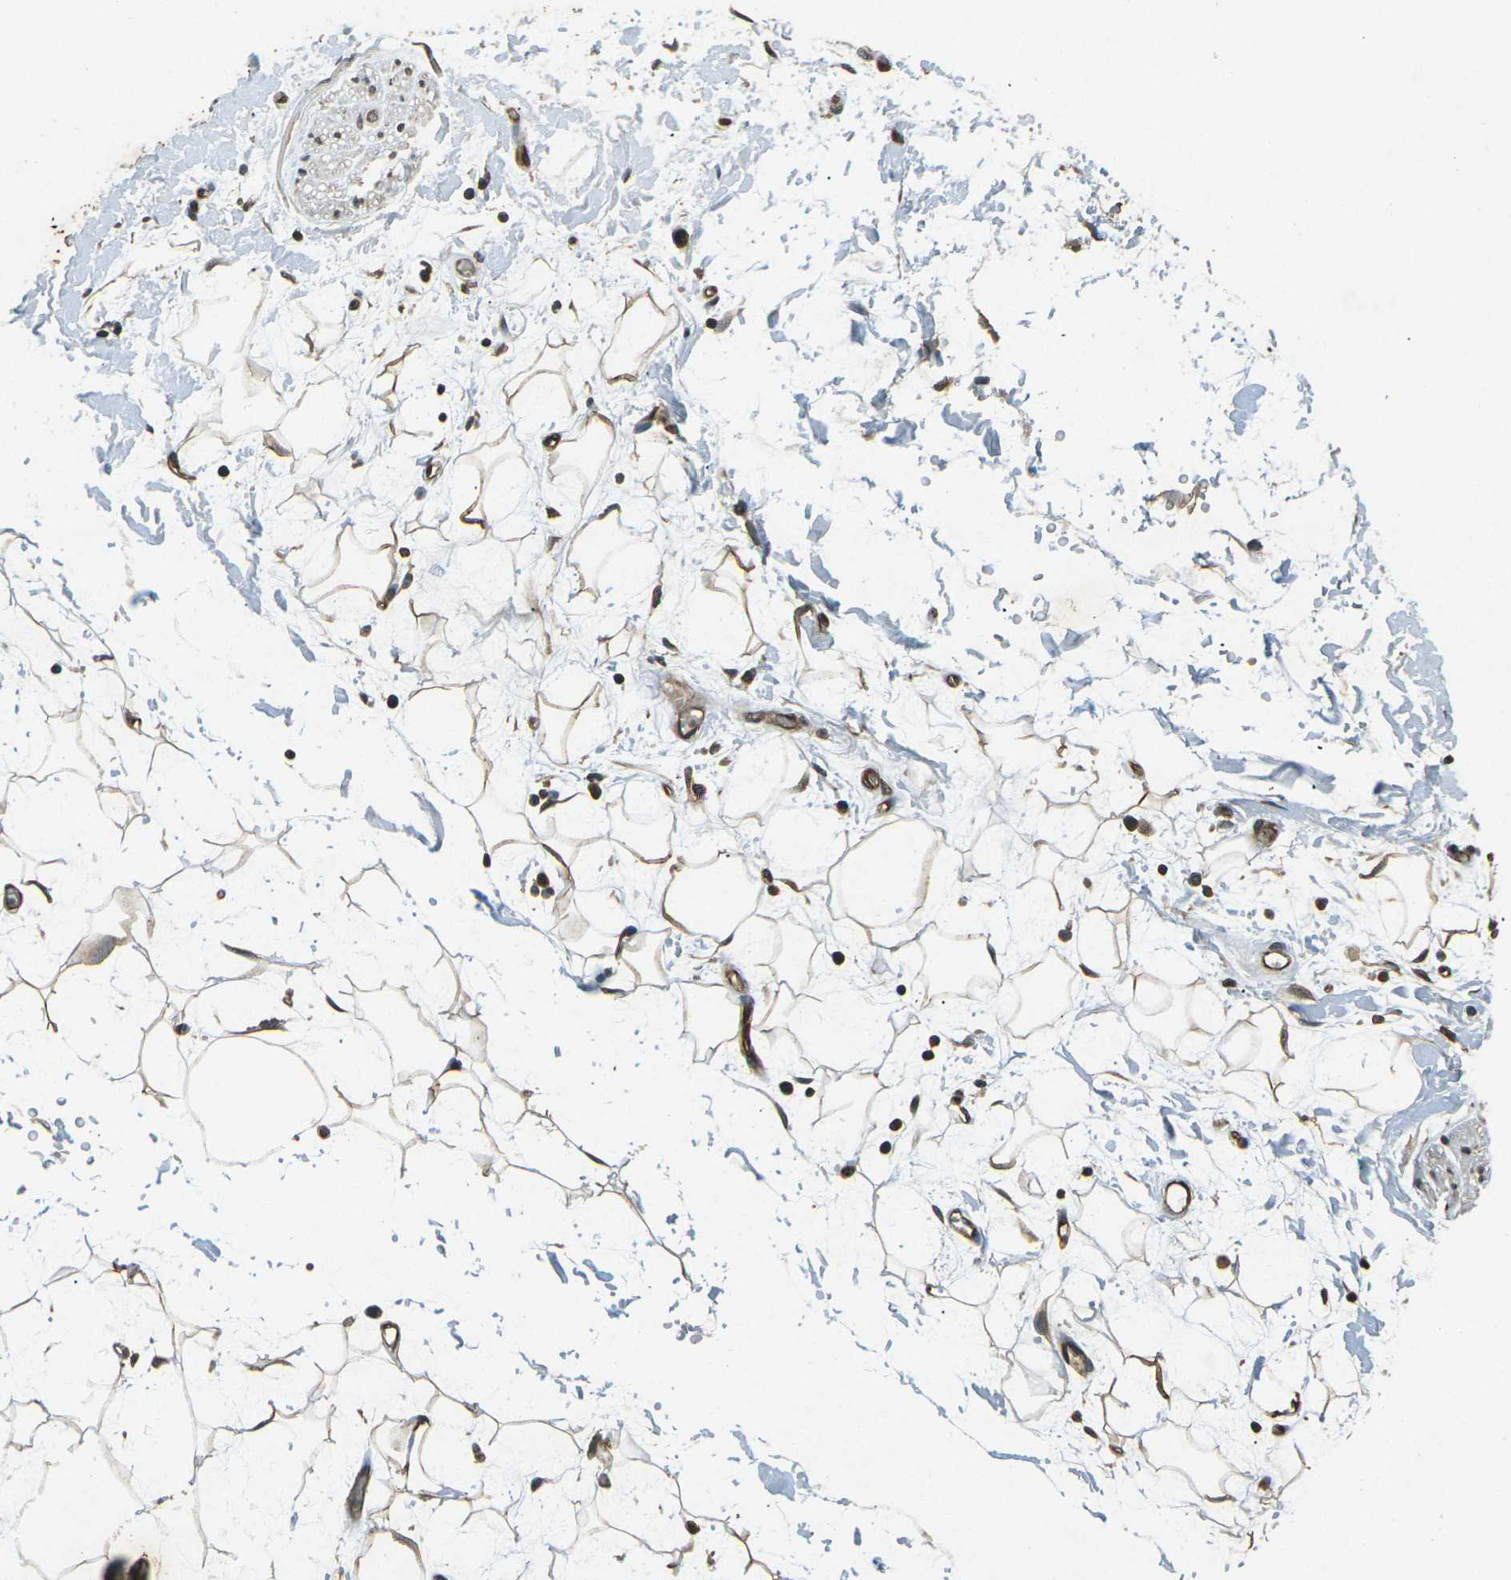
{"staining": {"intensity": "moderate", "quantity": ">75%", "location": "cytoplasmic/membranous"}, "tissue": "adipose tissue", "cell_type": "Adipocytes", "image_type": "normal", "snomed": [{"axis": "morphology", "description": "Normal tissue, NOS"}, {"axis": "topography", "description": "Soft tissue"}], "caption": "A high-resolution micrograph shows immunohistochemistry (IHC) staining of benign adipose tissue, which shows moderate cytoplasmic/membranous positivity in approximately >75% of adipocytes.", "gene": "PDE2A", "patient": {"sex": "male", "age": 72}}